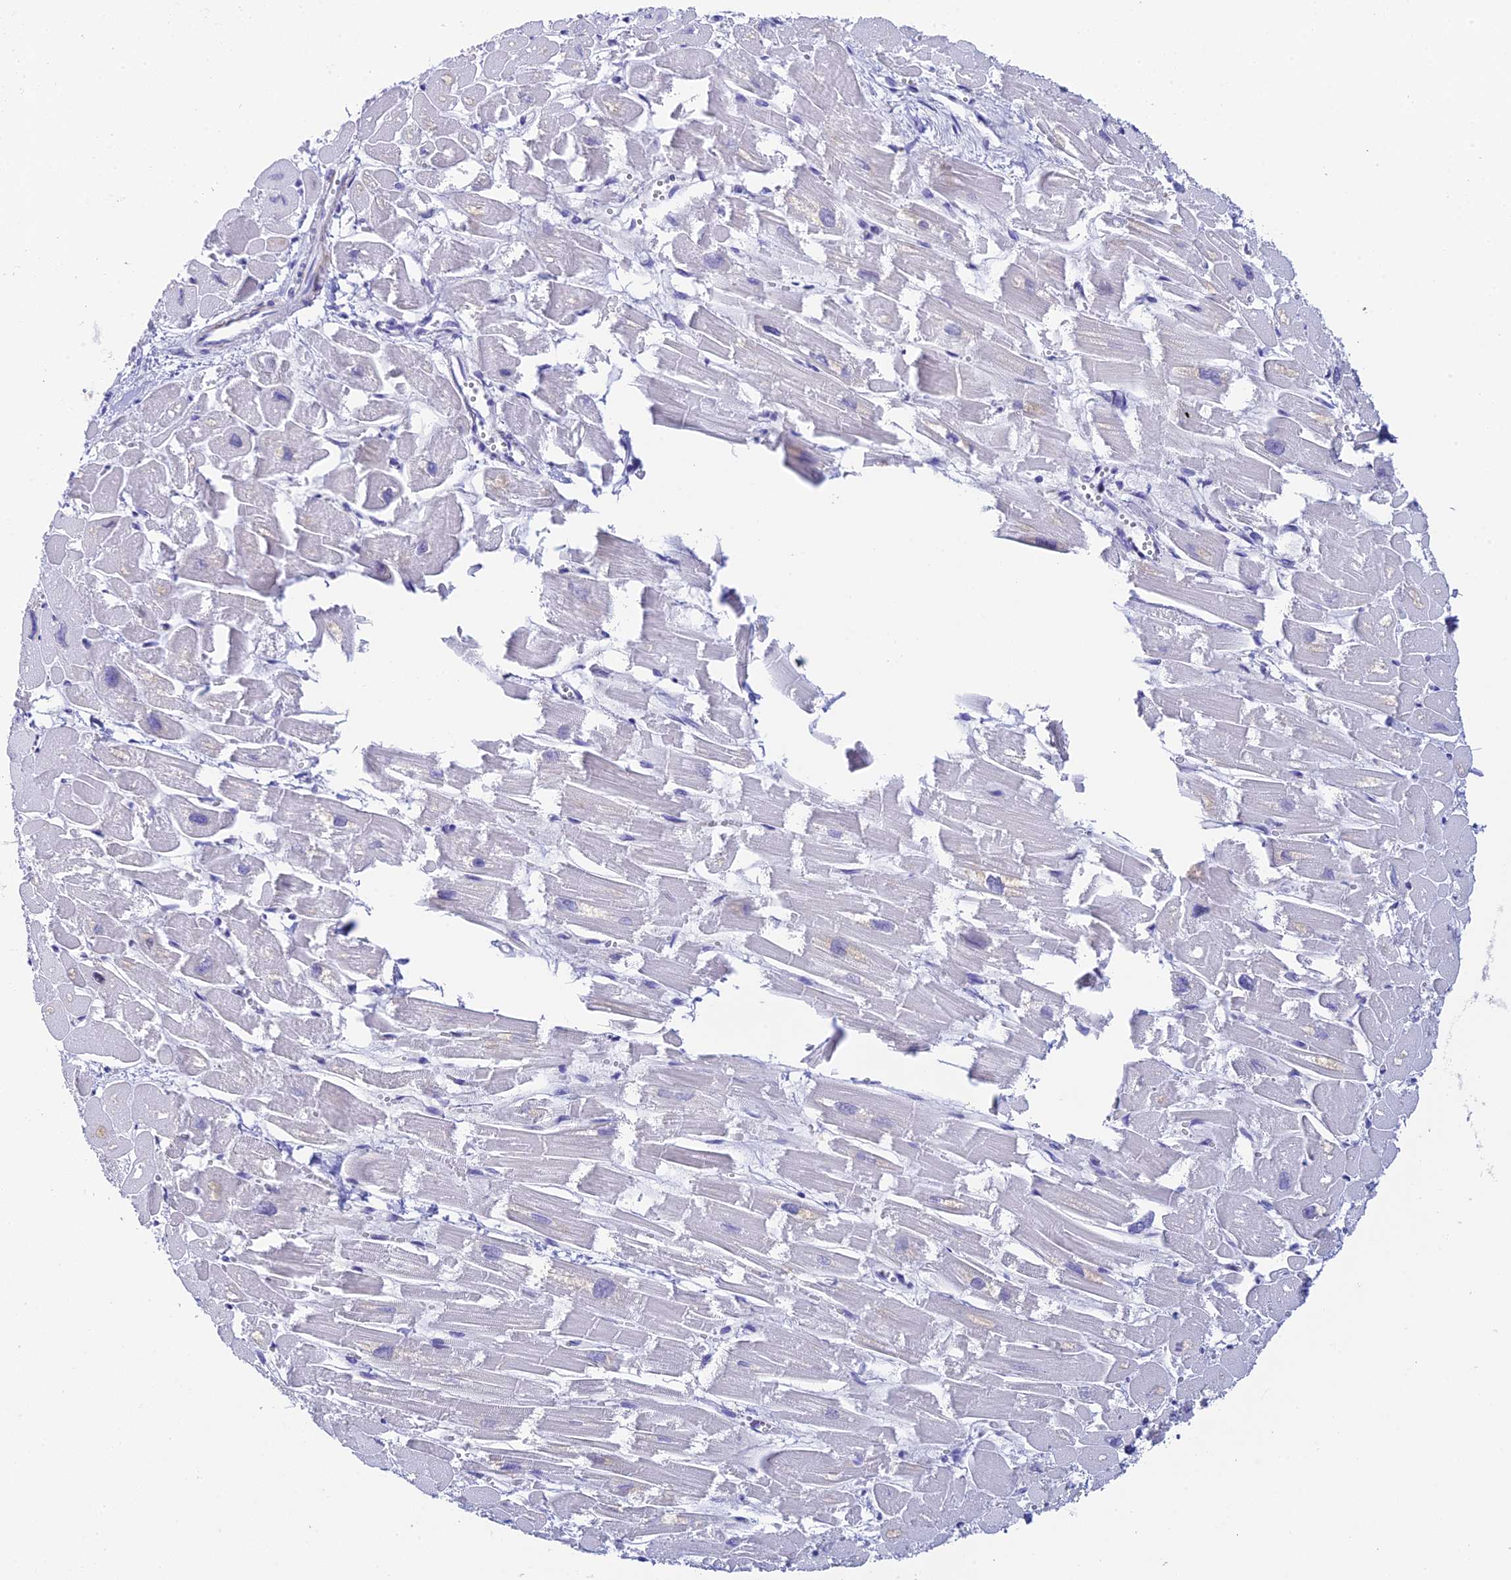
{"staining": {"intensity": "negative", "quantity": "none", "location": "none"}, "tissue": "heart muscle", "cell_type": "Cardiomyocytes", "image_type": "normal", "snomed": [{"axis": "morphology", "description": "Normal tissue, NOS"}, {"axis": "topography", "description": "Heart"}], "caption": "Immunohistochemistry (IHC) photomicrograph of normal heart muscle: human heart muscle stained with DAB exhibits no significant protein positivity in cardiomyocytes. (IHC, brightfield microscopy, high magnification).", "gene": "C12orf29", "patient": {"sex": "male", "age": 54}}